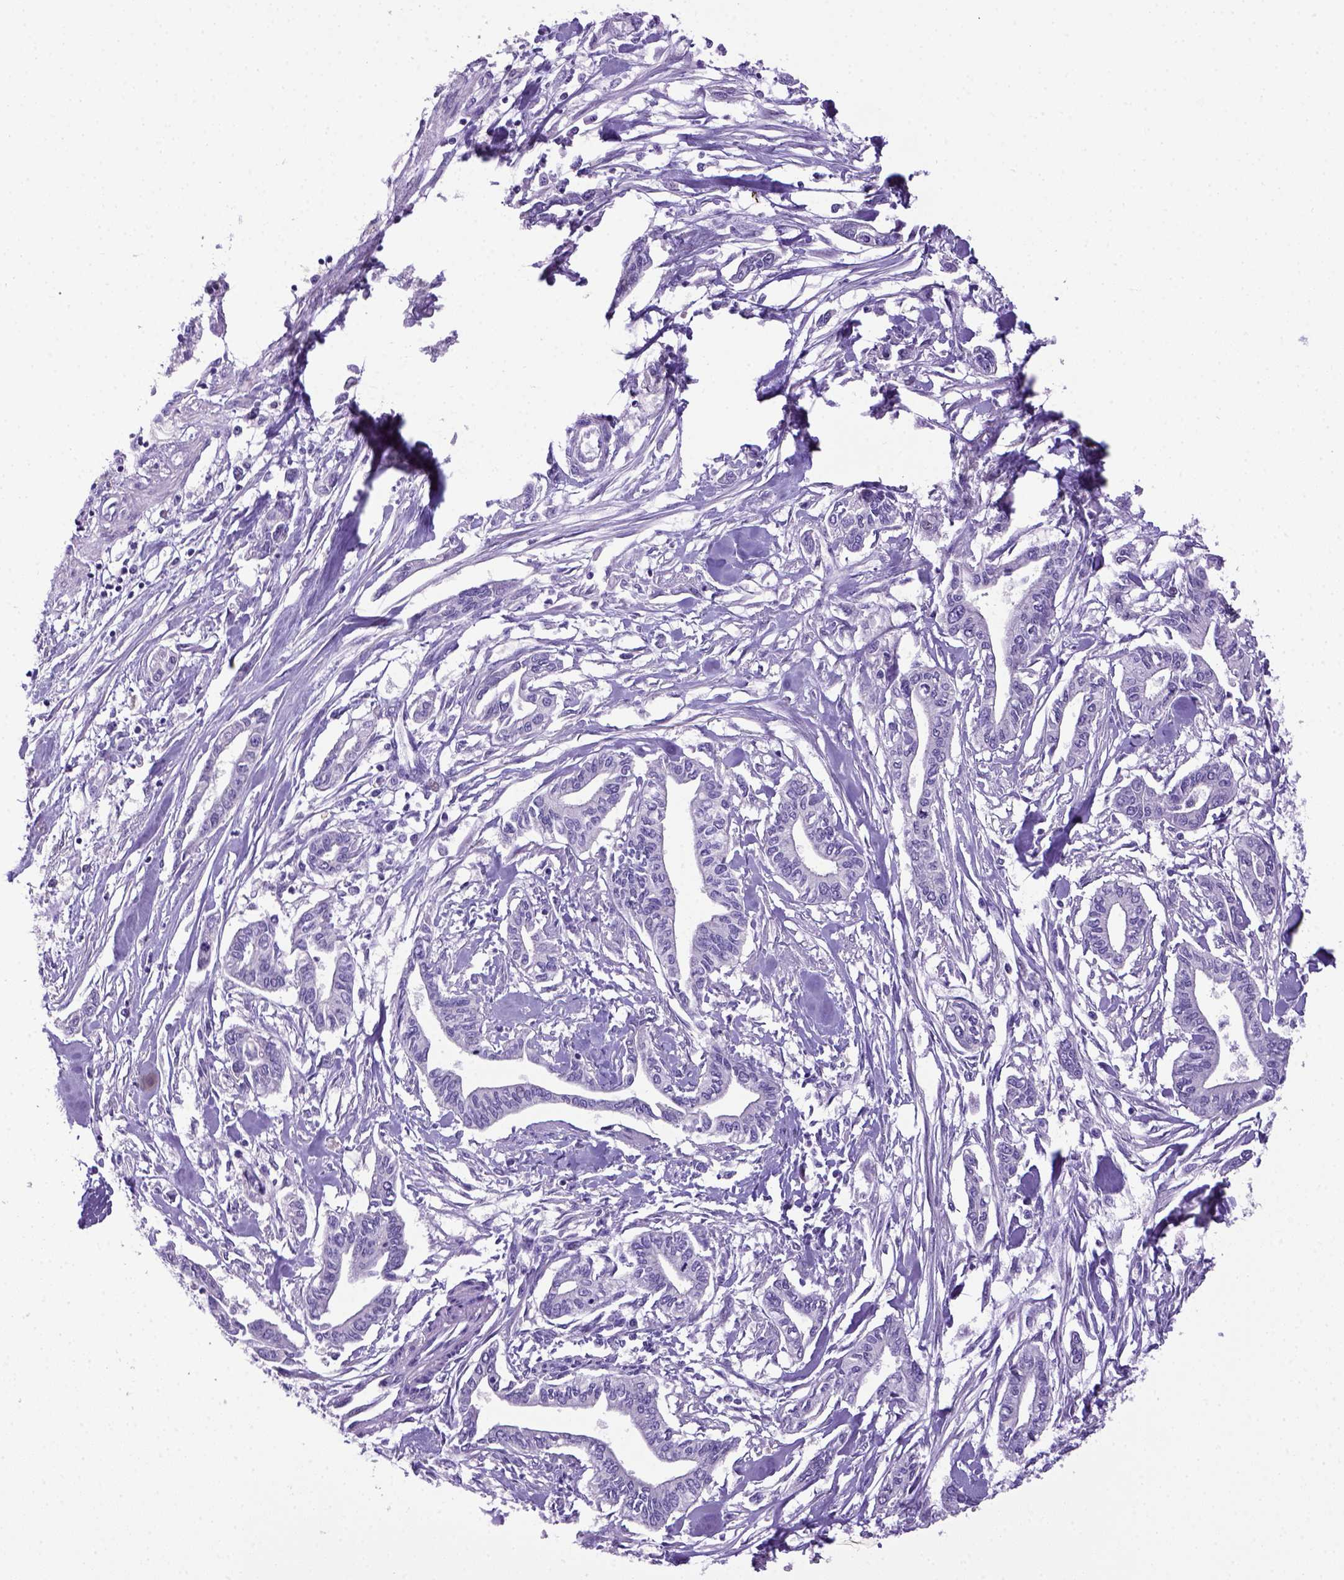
{"staining": {"intensity": "negative", "quantity": "none", "location": "none"}, "tissue": "pancreatic cancer", "cell_type": "Tumor cells", "image_type": "cancer", "snomed": [{"axis": "morphology", "description": "Adenocarcinoma, NOS"}, {"axis": "topography", "description": "Pancreas"}], "caption": "DAB (3,3'-diaminobenzidine) immunohistochemical staining of human pancreatic adenocarcinoma displays no significant positivity in tumor cells.", "gene": "ITIH4", "patient": {"sex": "male", "age": 60}}